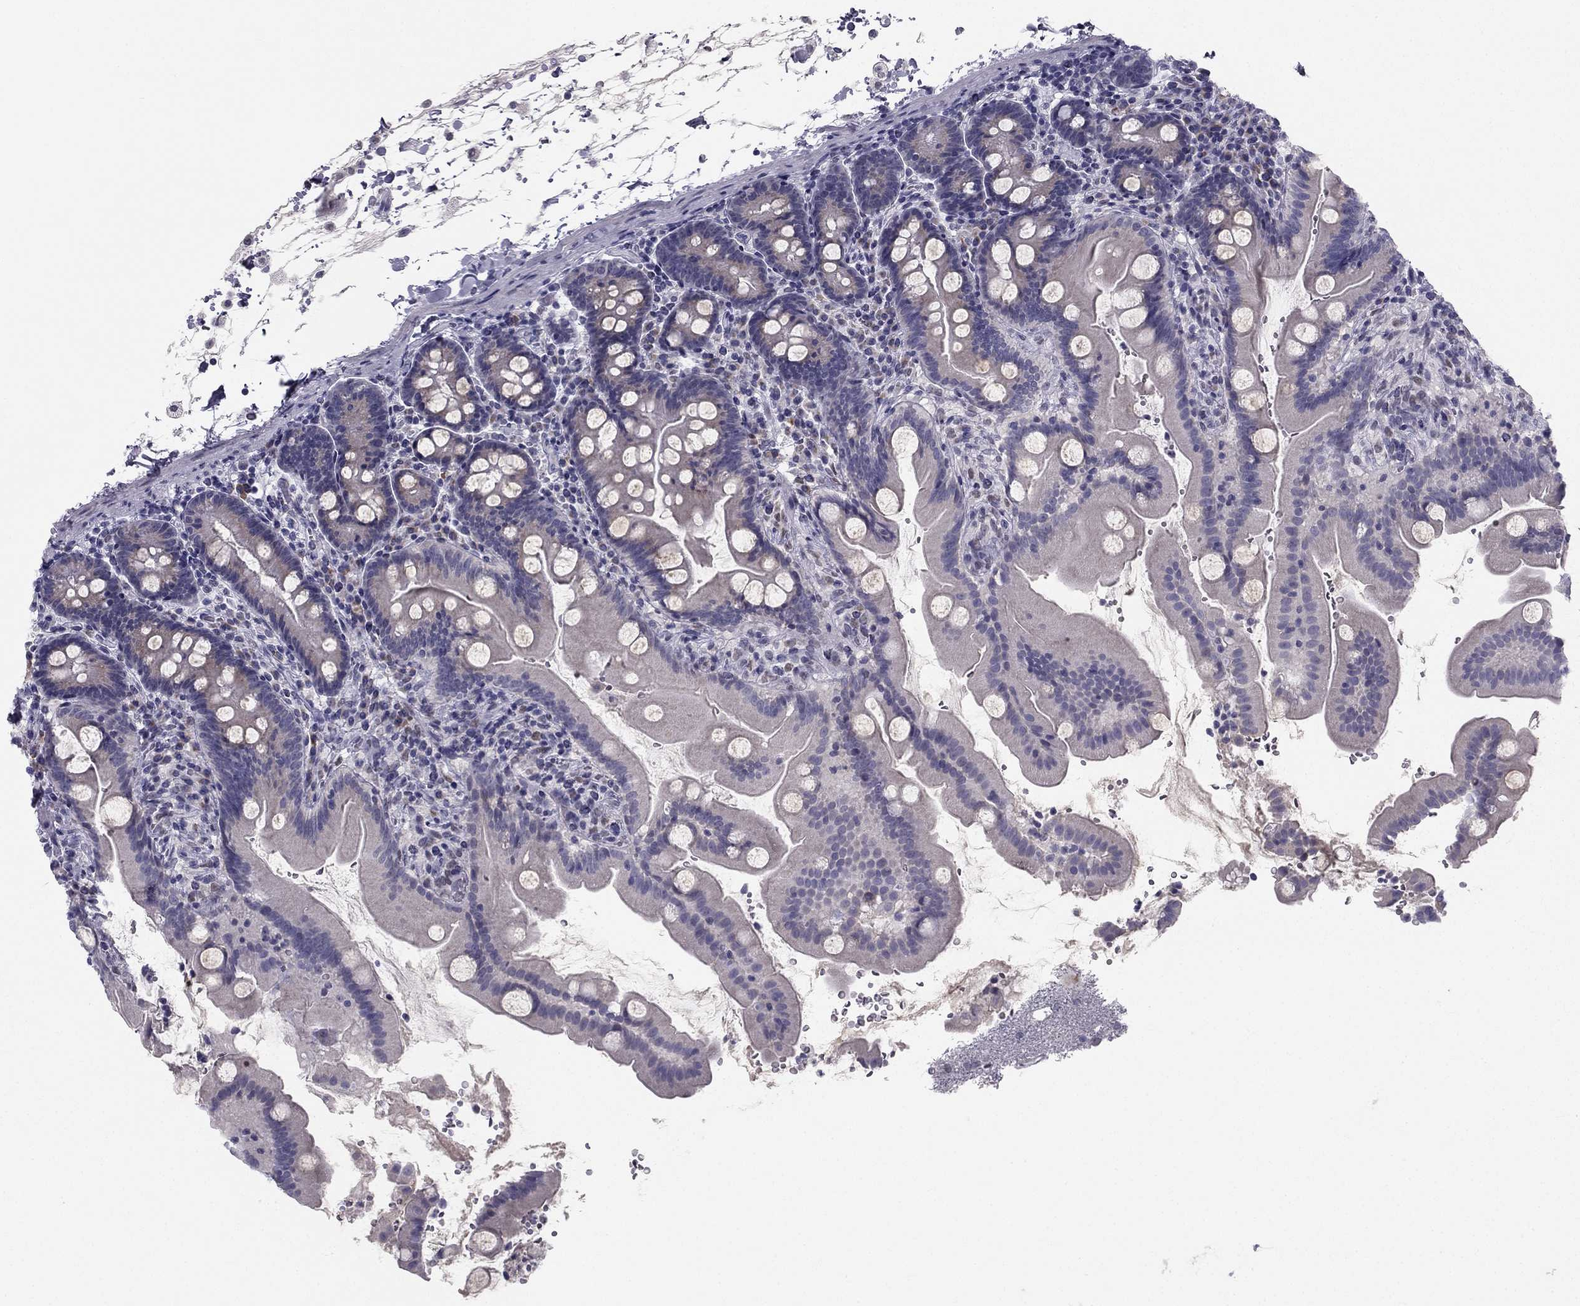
{"staining": {"intensity": "weak", "quantity": "25%-75%", "location": "cytoplasmic/membranous"}, "tissue": "small intestine", "cell_type": "Glandular cells", "image_type": "normal", "snomed": [{"axis": "morphology", "description": "Normal tissue, NOS"}, {"axis": "topography", "description": "Small intestine"}], "caption": "Brown immunohistochemical staining in normal human small intestine shows weak cytoplasmic/membranous positivity in approximately 25%-75% of glandular cells. The staining was performed using DAB (3,3'-diaminobenzidine), with brown indicating positive protein expression. Nuclei are stained blue with hematoxylin.", "gene": "TRPS1", "patient": {"sex": "female", "age": 44}}